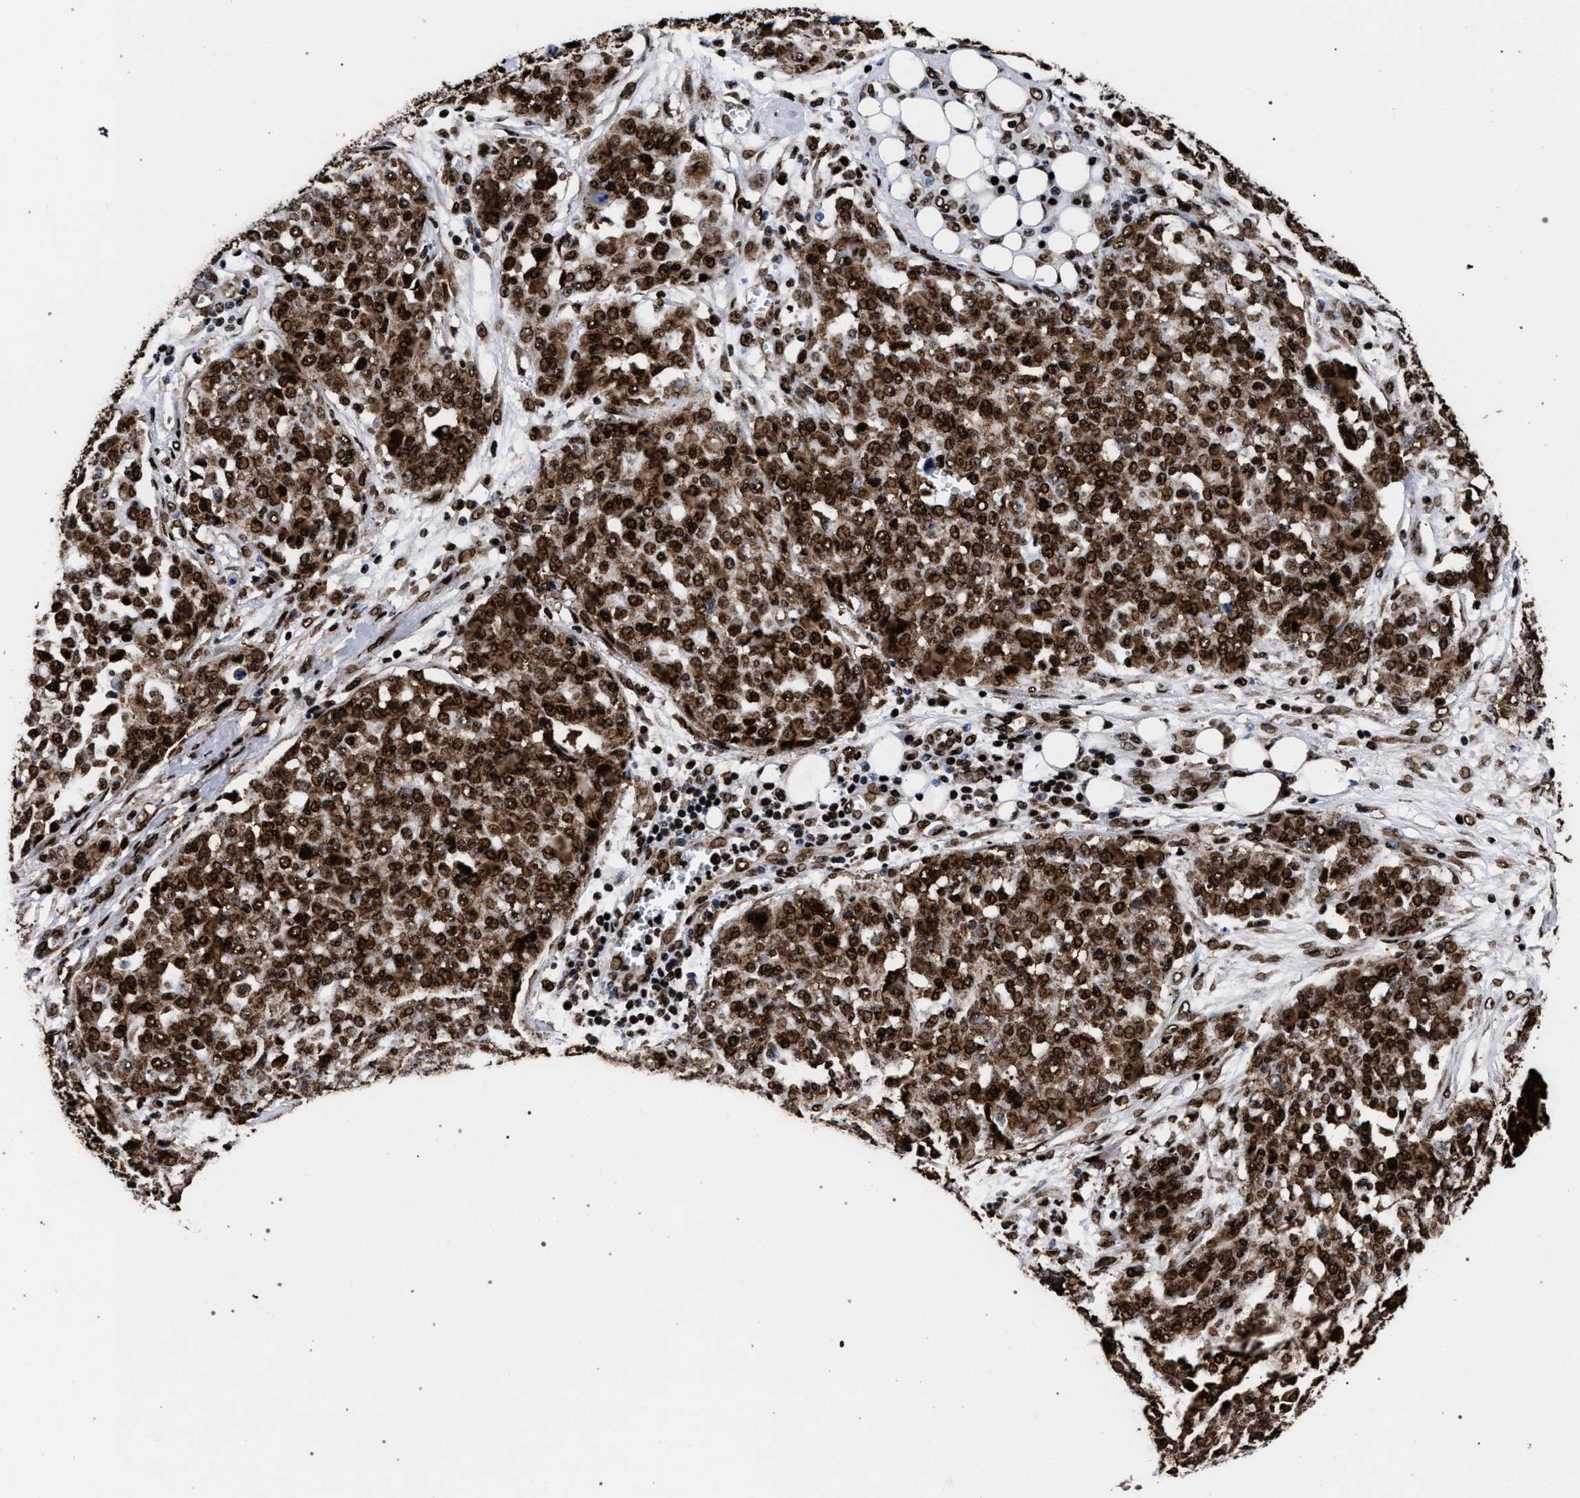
{"staining": {"intensity": "strong", "quantity": ">75%", "location": "cytoplasmic/membranous,nuclear"}, "tissue": "ovarian cancer", "cell_type": "Tumor cells", "image_type": "cancer", "snomed": [{"axis": "morphology", "description": "Cystadenocarcinoma, serous, NOS"}, {"axis": "topography", "description": "Soft tissue"}, {"axis": "topography", "description": "Ovary"}], "caption": "Protein expression analysis of human ovarian cancer (serous cystadenocarcinoma) reveals strong cytoplasmic/membranous and nuclear positivity in approximately >75% of tumor cells. (DAB IHC with brightfield microscopy, high magnification).", "gene": "HNRNPA1", "patient": {"sex": "female", "age": 57}}